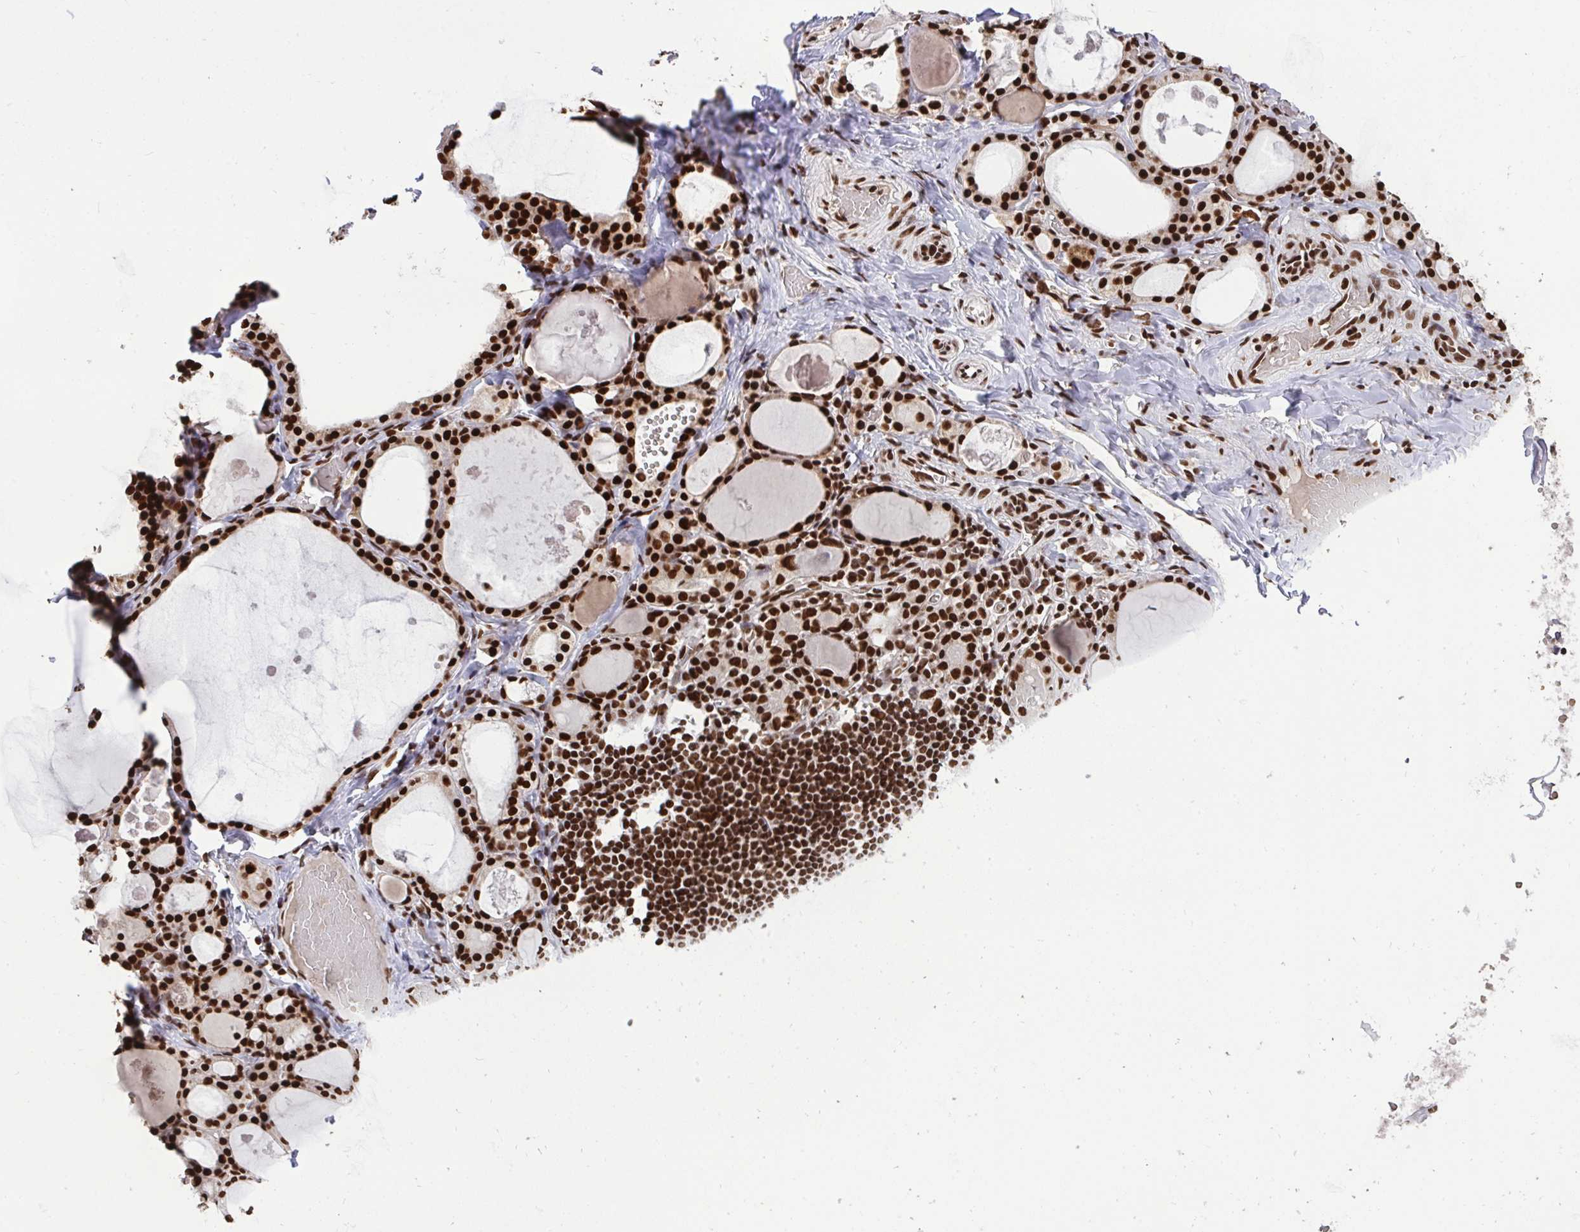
{"staining": {"intensity": "strong", "quantity": ">75%", "location": "nuclear"}, "tissue": "thyroid gland", "cell_type": "Glandular cells", "image_type": "normal", "snomed": [{"axis": "morphology", "description": "Normal tissue, NOS"}, {"axis": "topography", "description": "Thyroid gland"}], "caption": "Human thyroid gland stained with a brown dye demonstrates strong nuclear positive expression in about >75% of glandular cells.", "gene": "ENSG00000268083", "patient": {"sex": "male", "age": 56}}